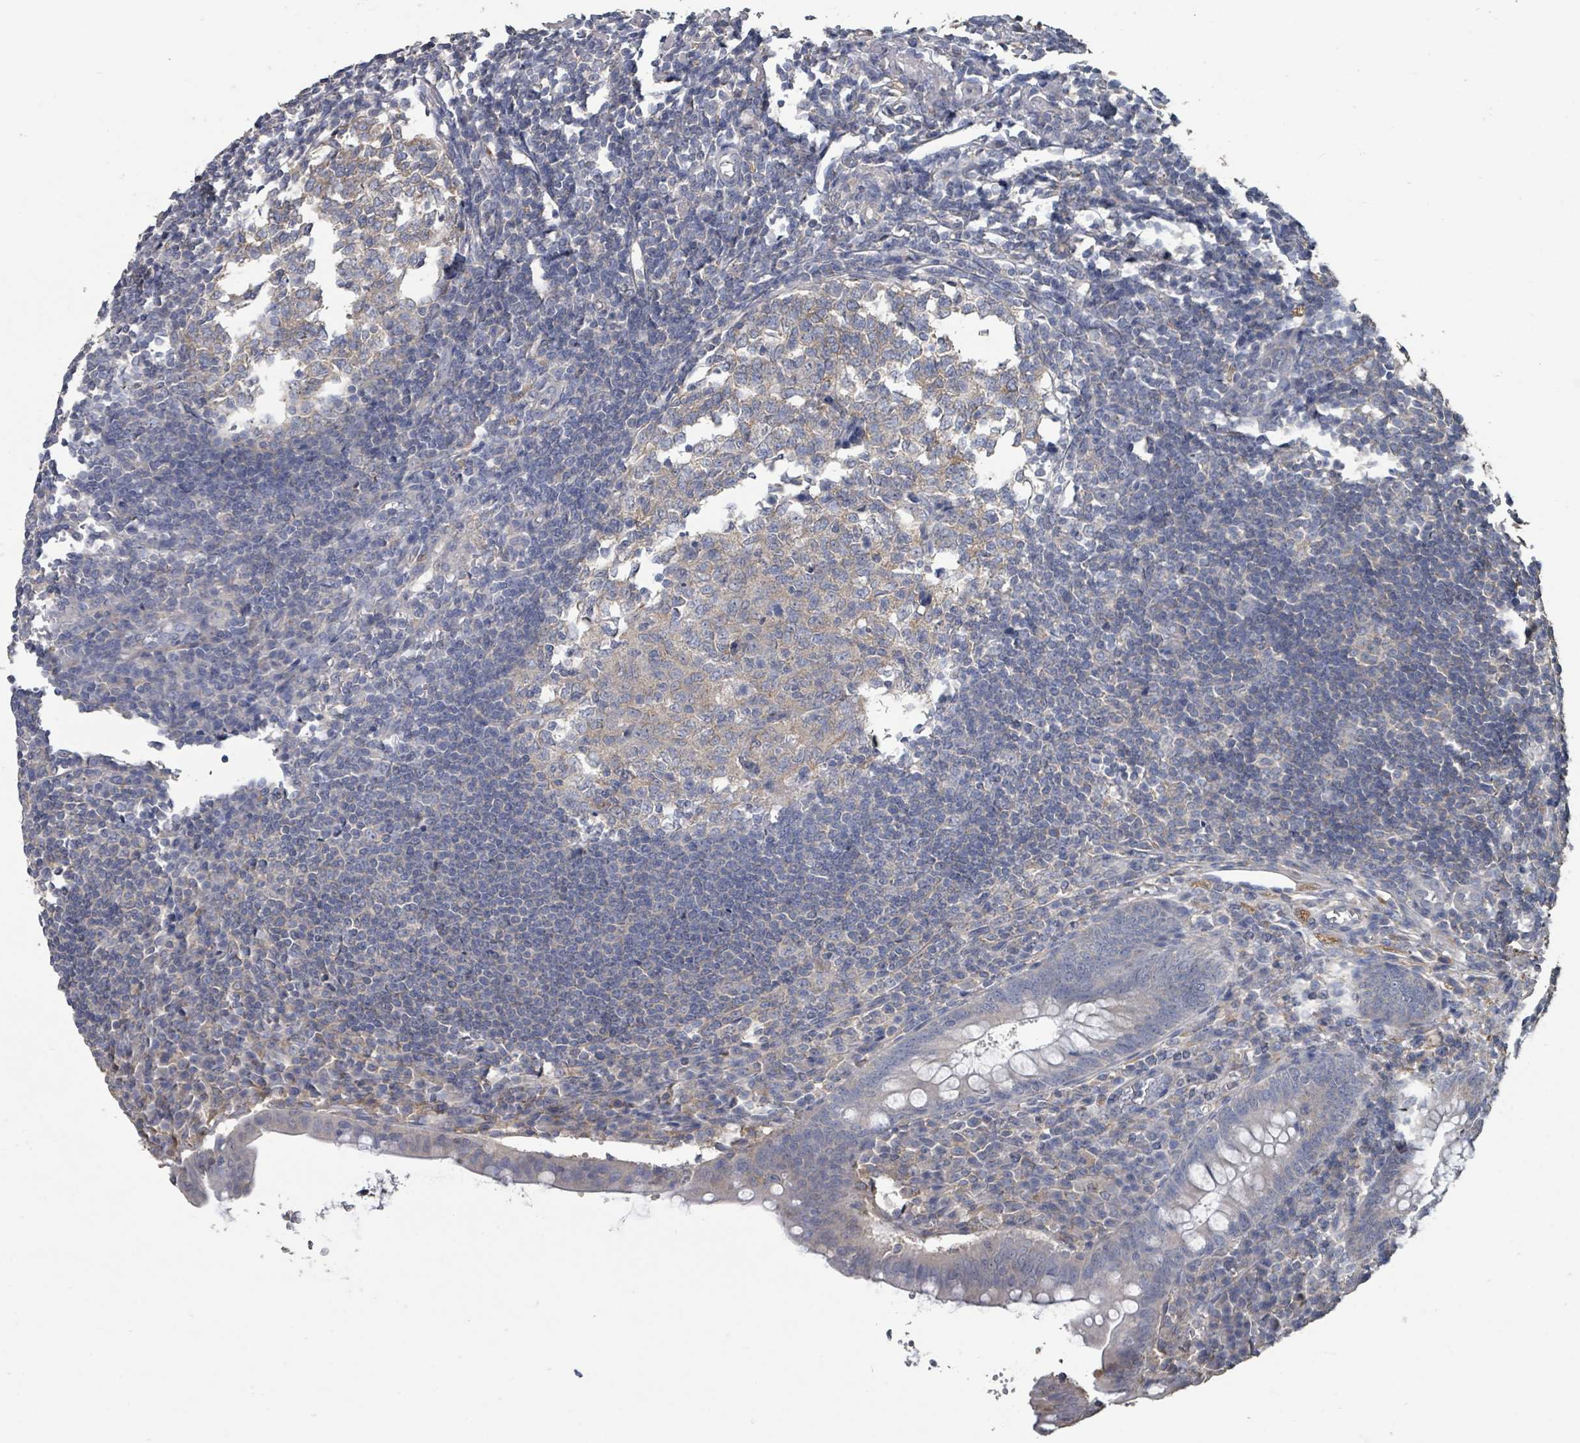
{"staining": {"intensity": "negative", "quantity": "none", "location": "none"}, "tissue": "appendix", "cell_type": "Glandular cells", "image_type": "normal", "snomed": [{"axis": "morphology", "description": "Normal tissue, NOS"}, {"axis": "topography", "description": "Appendix"}], "caption": "Immunohistochemistry (IHC) of normal human appendix displays no staining in glandular cells.", "gene": "SLC9A7", "patient": {"sex": "female", "age": 33}}